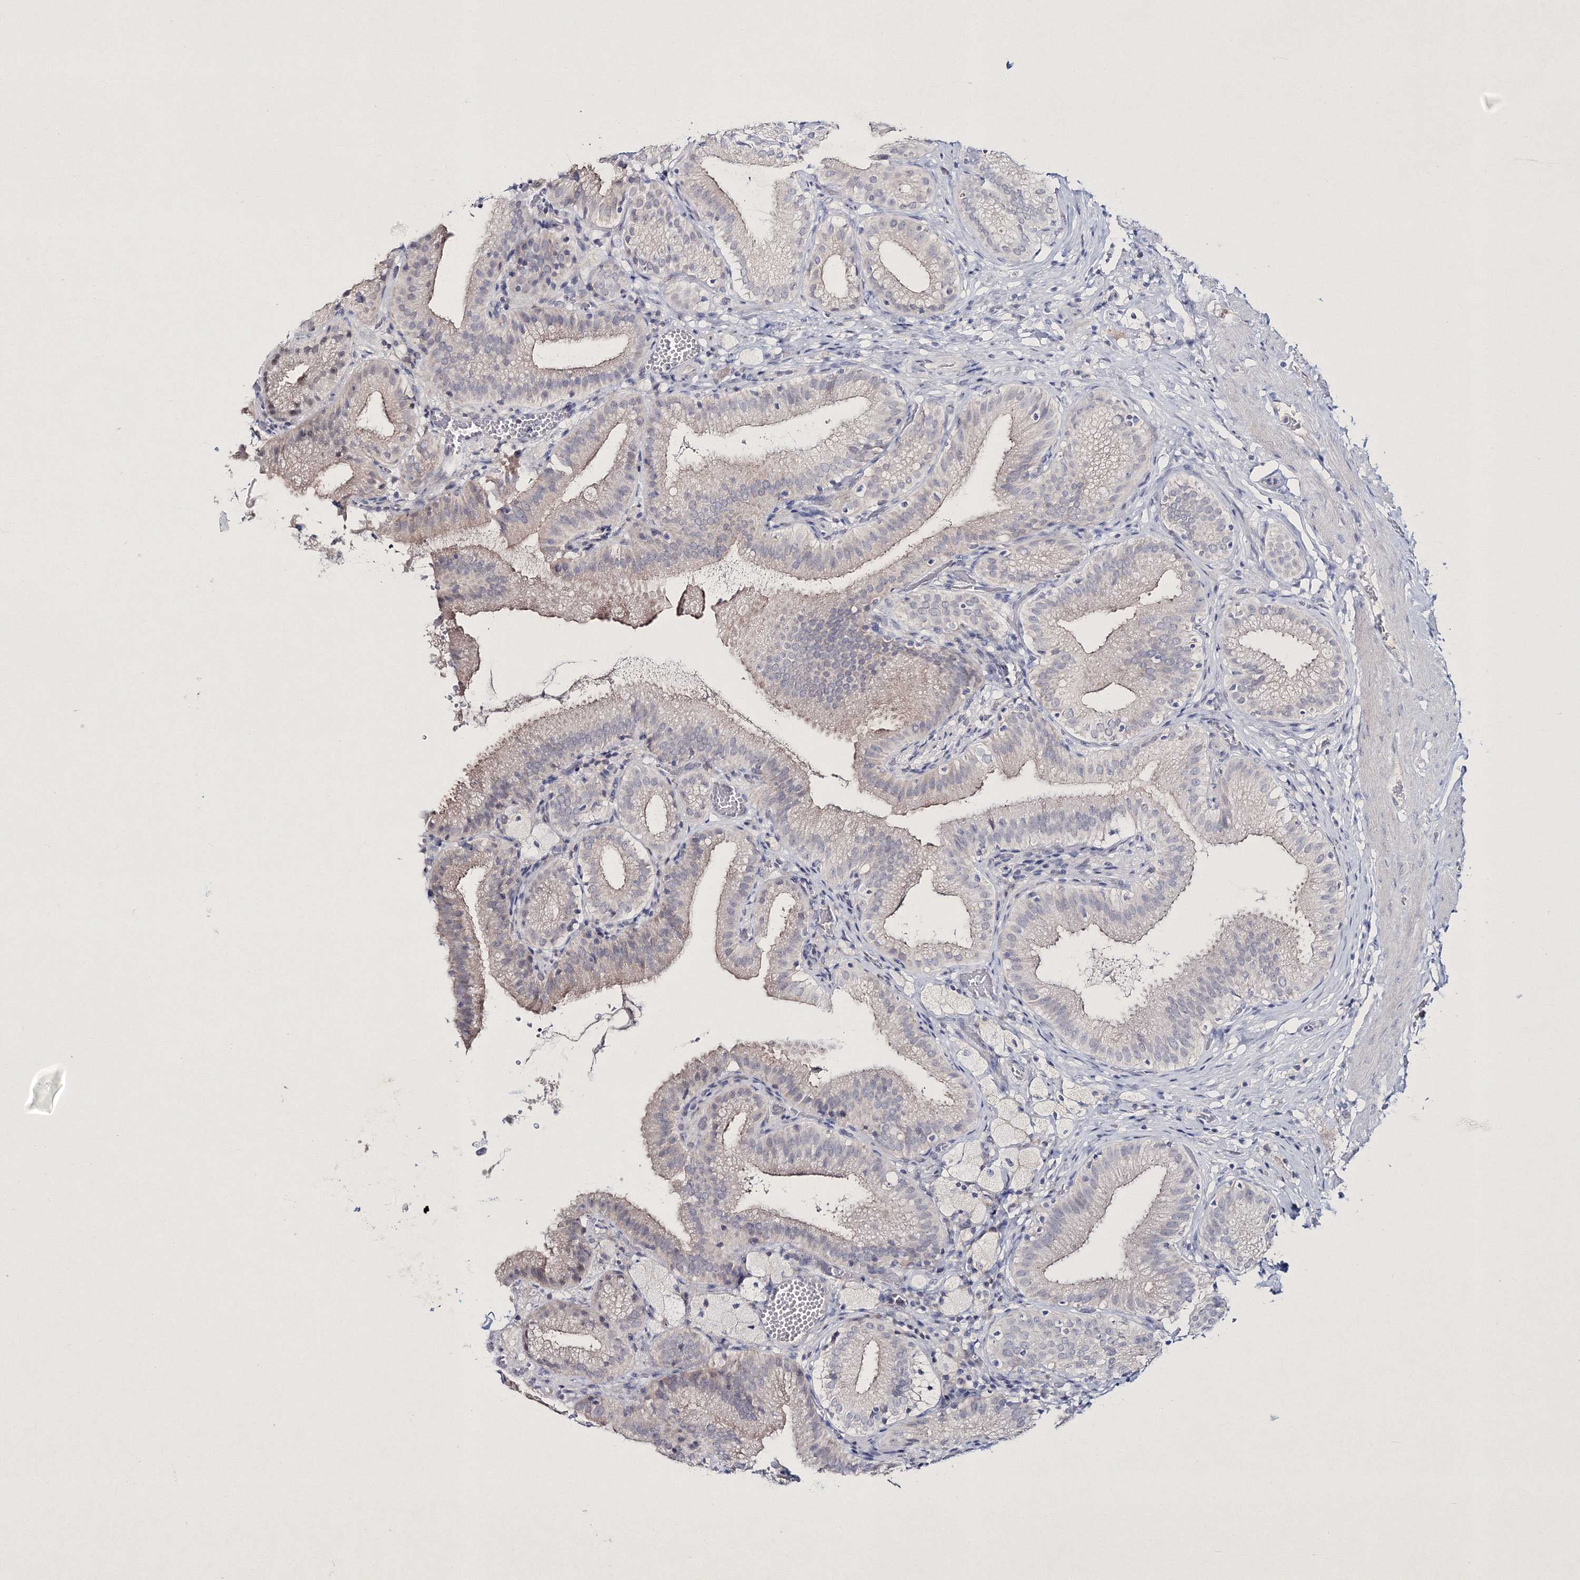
{"staining": {"intensity": "weak", "quantity": "25%-75%", "location": "cytoplasmic/membranous"}, "tissue": "gallbladder", "cell_type": "Glandular cells", "image_type": "normal", "snomed": [{"axis": "morphology", "description": "Normal tissue, NOS"}, {"axis": "topography", "description": "Gallbladder"}], "caption": "Immunohistochemical staining of normal gallbladder demonstrates low levels of weak cytoplasmic/membranous expression in approximately 25%-75% of glandular cells.", "gene": "NEU4", "patient": {"sex": "male", "age": 54}}